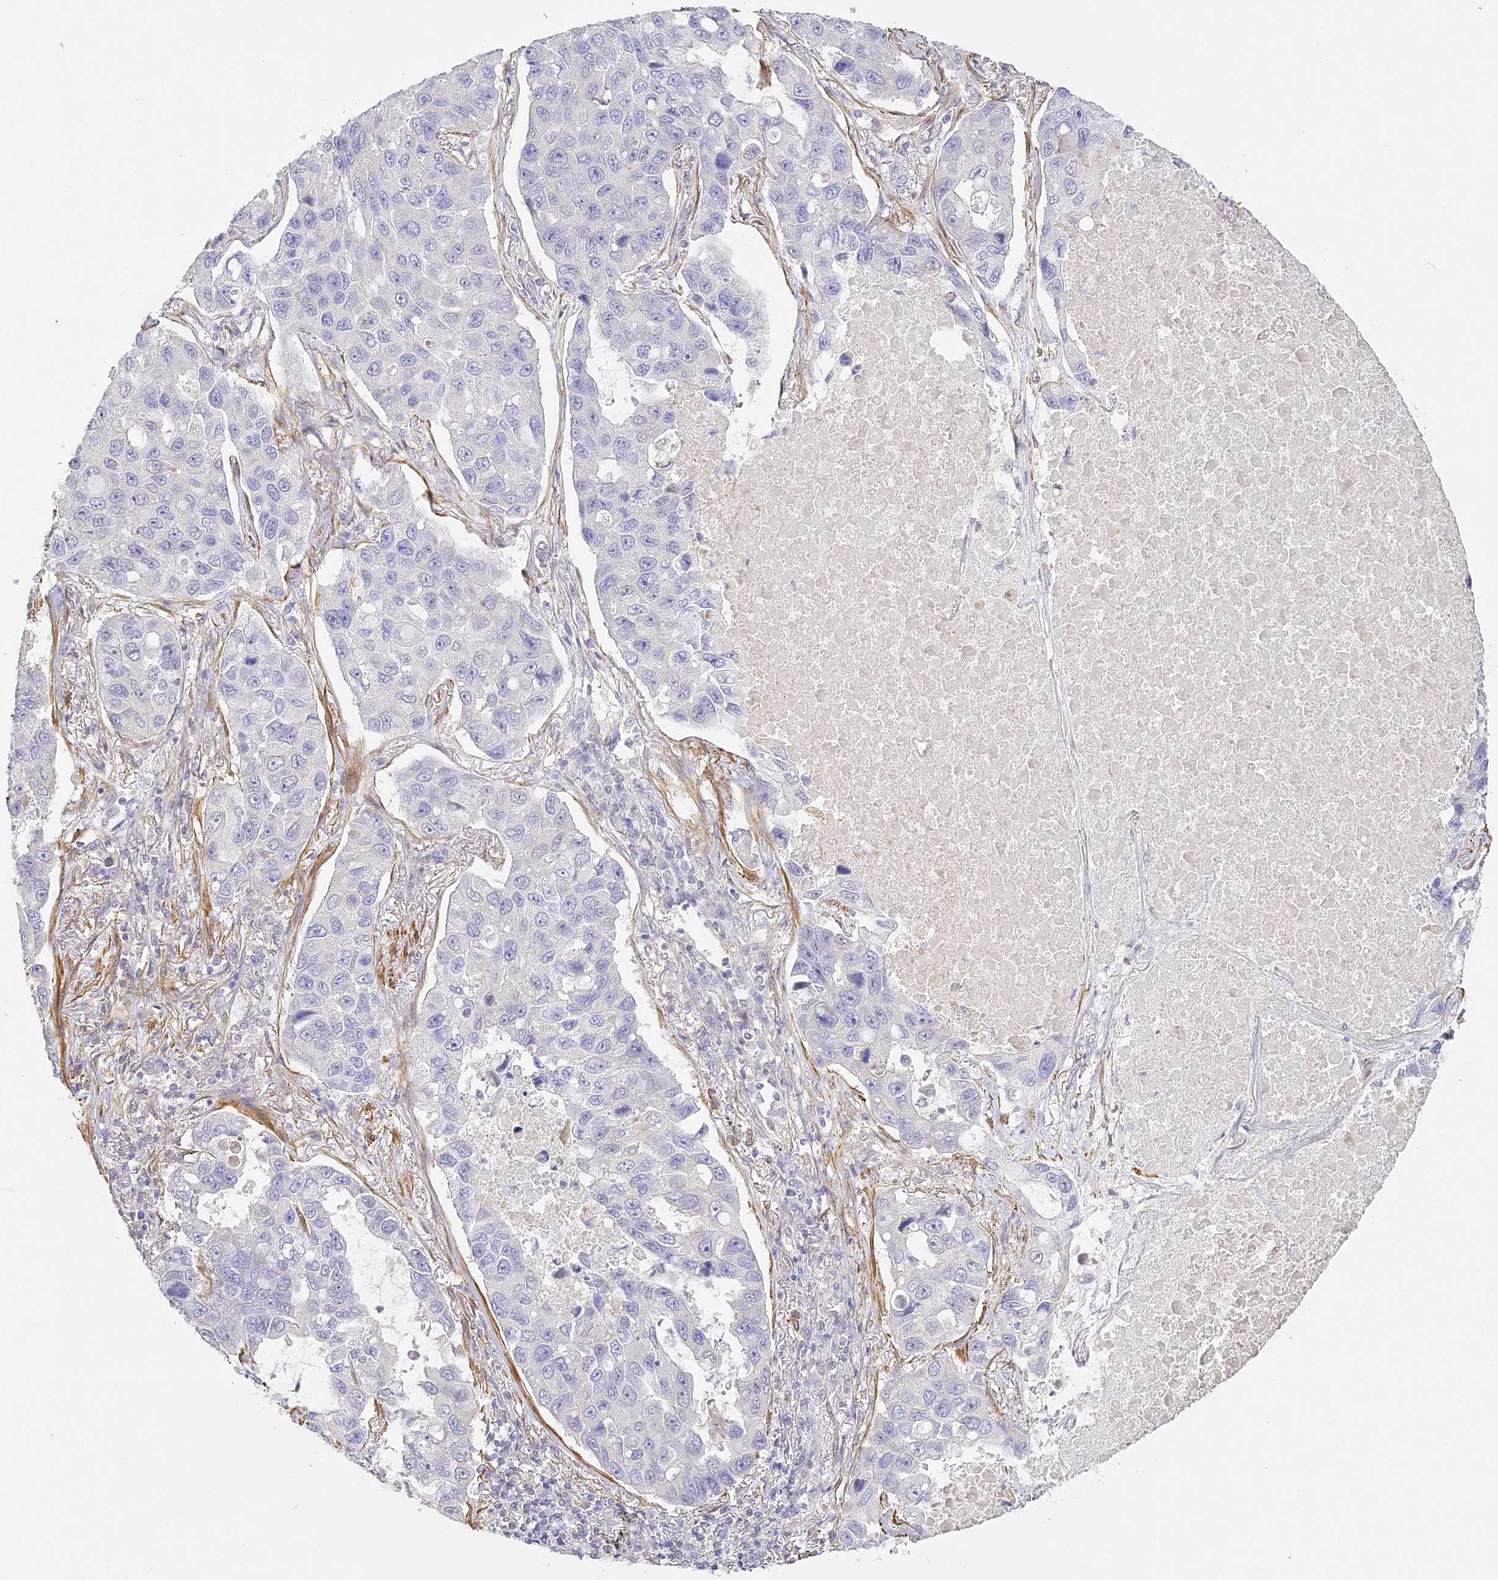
{"staining": {"intensity": "negative", "quantity": "none", "location": "none"}, "tissue": "lung cancer", "cell_type": "Tumor cells", "image_type": "cancer", "snomed": [{"axis": "morphology", "description": "Adenocarcinoma, NOS"}, {"axis": "topography", "description": "Lung"}], "caption": "Immunohistochemical staining of adenocarcinoma (lung) demonstrates no significant staining in tumor cells.", "gene": "MED28", "patient": {"sex": "male", "age": 64}}